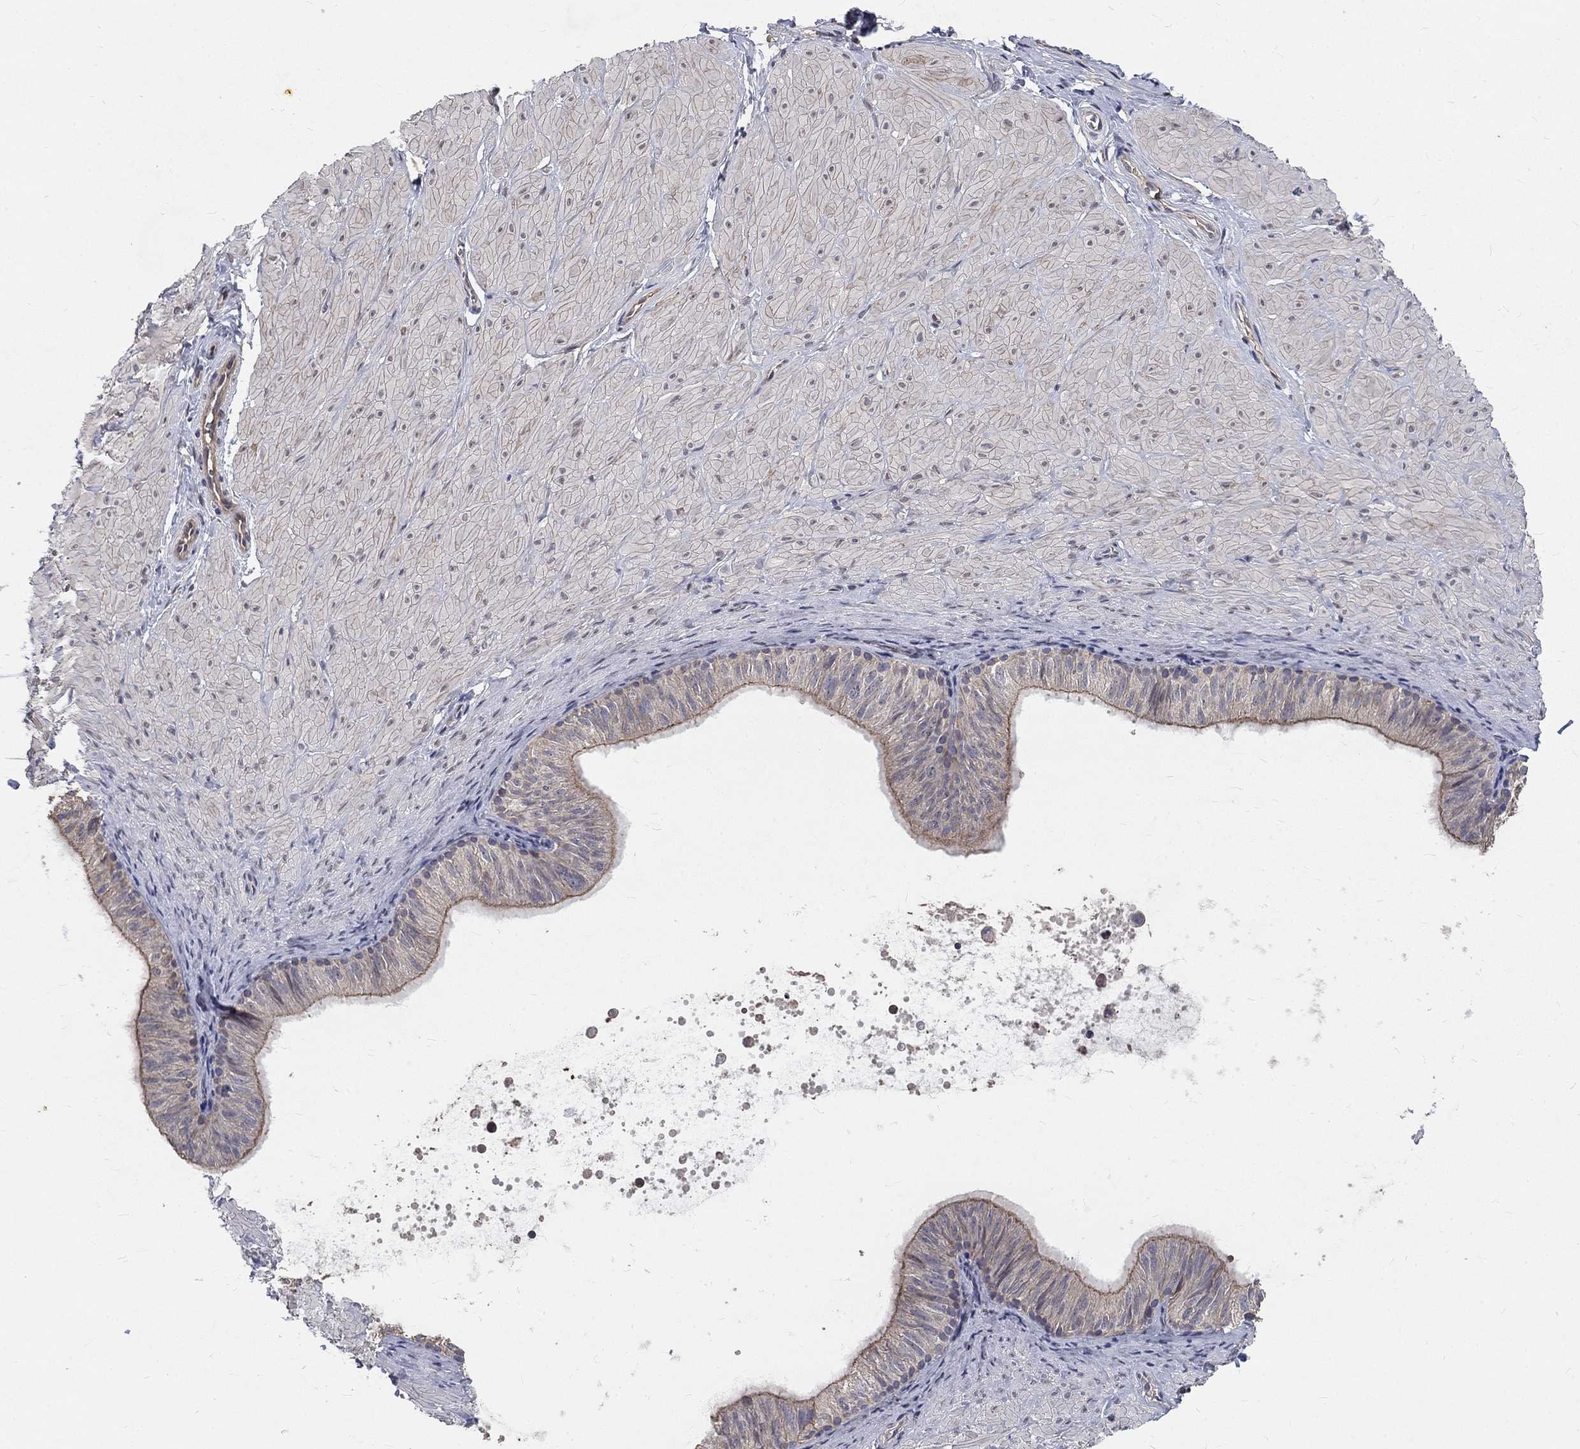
{"staining": {"intensity": "negative", "quantity": "none", "location": "none"}, "tissue": "soft tissue", "cell_type": "Fibroblasts", "image_type": "normal", "snomed": [{"axis": "morphology", "description": "Normal tissue, NOS"}, {"axis": "topography", "description": "Smooth muscle"}, {"axis": "topography", "description": "Peripheral nerve tissue"}], "caption": "This is a photomicrograph of immunohistochemistry (IHC) staining of benign soft tissue, which shows no expression in fibroblasts. (DAB (3,3'-diaminobenzidine) immunohistochemistry, high magnification).", "gene": "CHST5", "patient": {"sex": "male", "age": 22}}